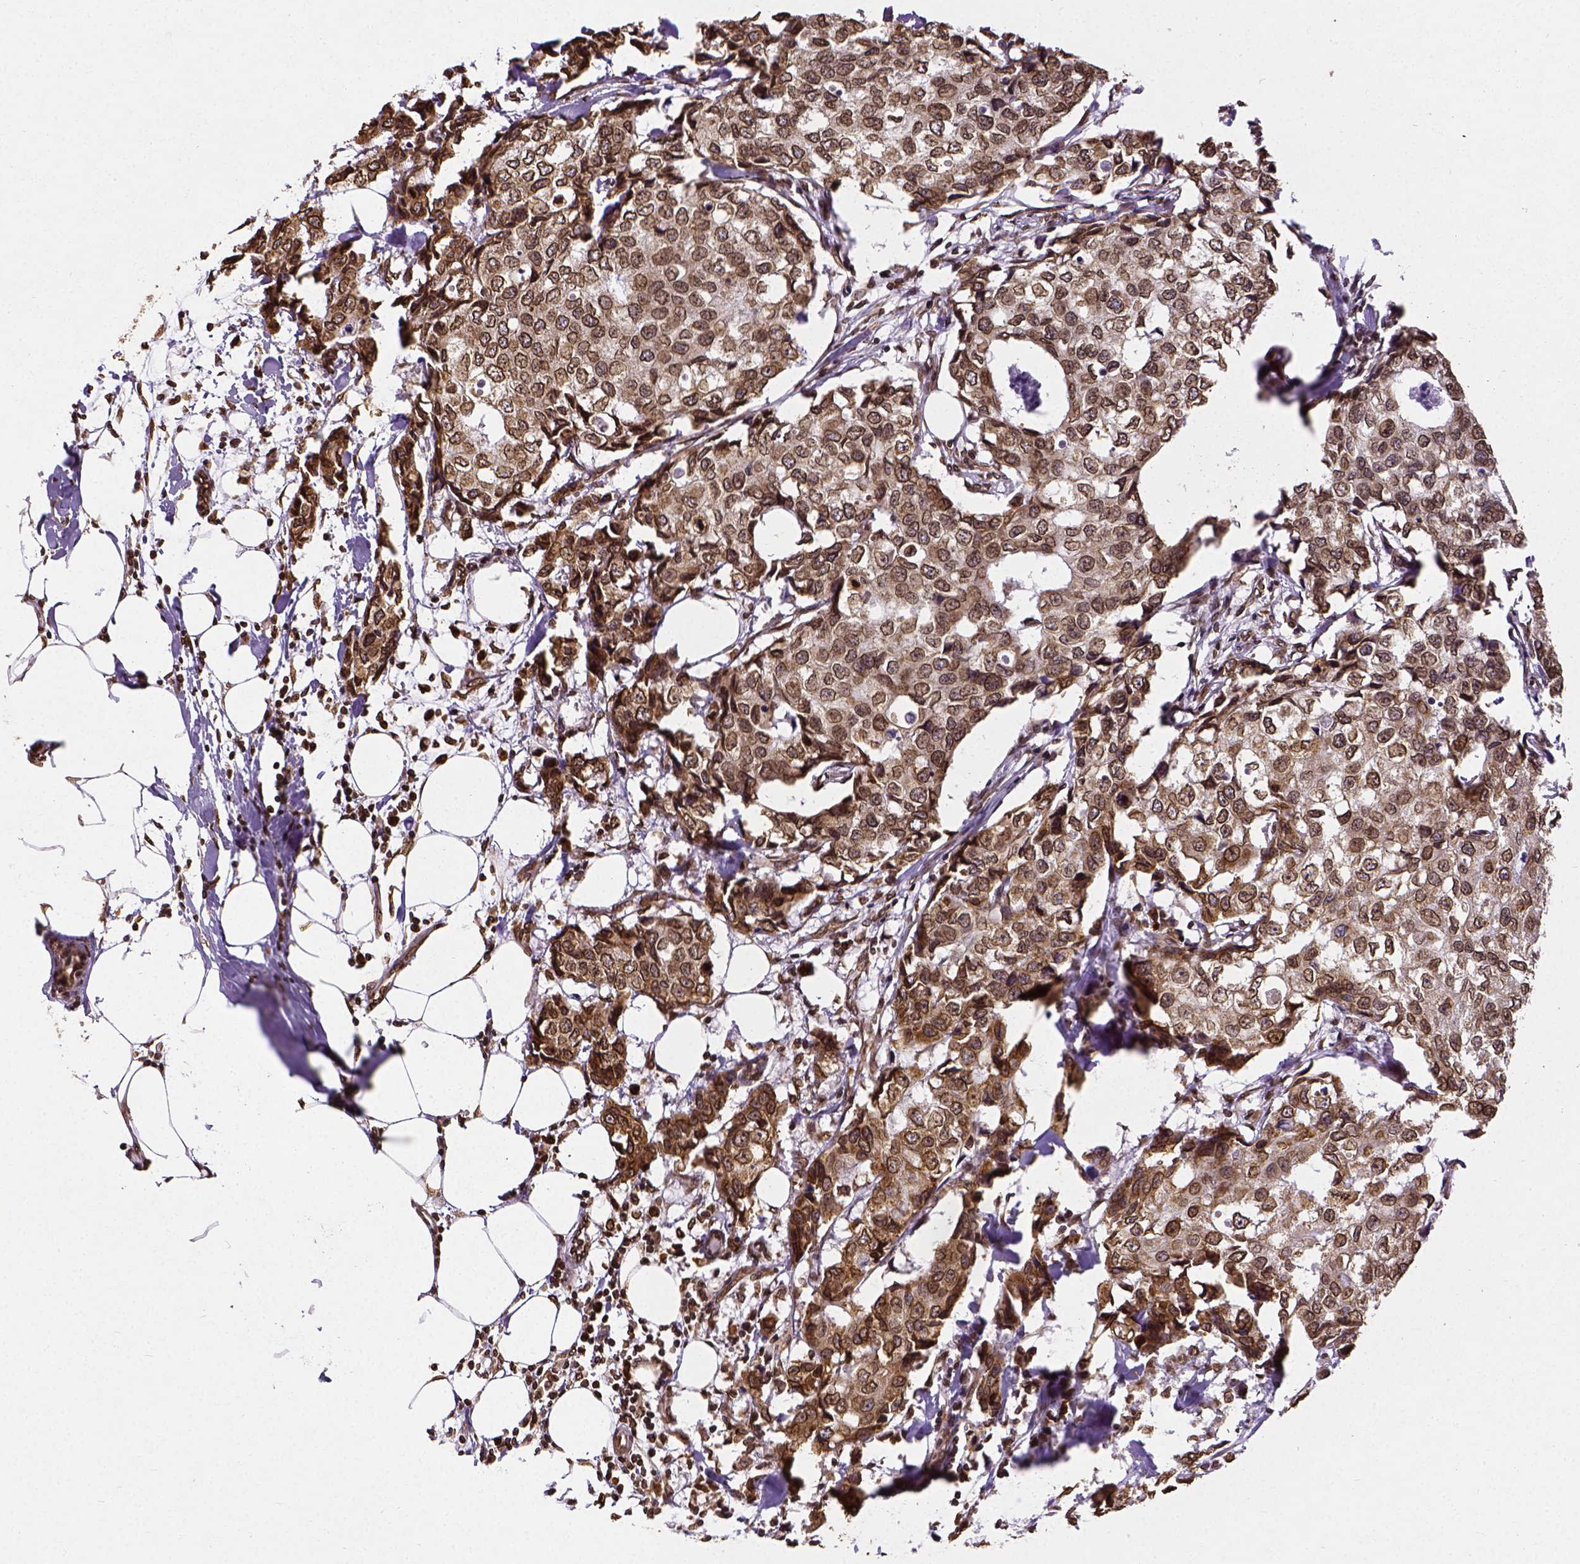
{"staining": {"intensity": "moderate", "quantity": ">75%", "location": "cytoplasmic/membranous,nuclear"}, "tissue": "breast cancer", "cell_type": "Tumor cells", "image_type": "cancer", "snomed": [{"axis": "morphology", "description": "Duct carcinoma"}, {"axis": "topography", "description": "Breast"}], "caption": "Protein expression analysis of human breast cancer reveals moderate cytoplasmic/membranous and nuclear staining in about >75% of tumor cells. (DAB IHC with brightfield microscopy, high magnification).", "gene": "MTDH", "patient": {"sex": "female", "age": 27}}